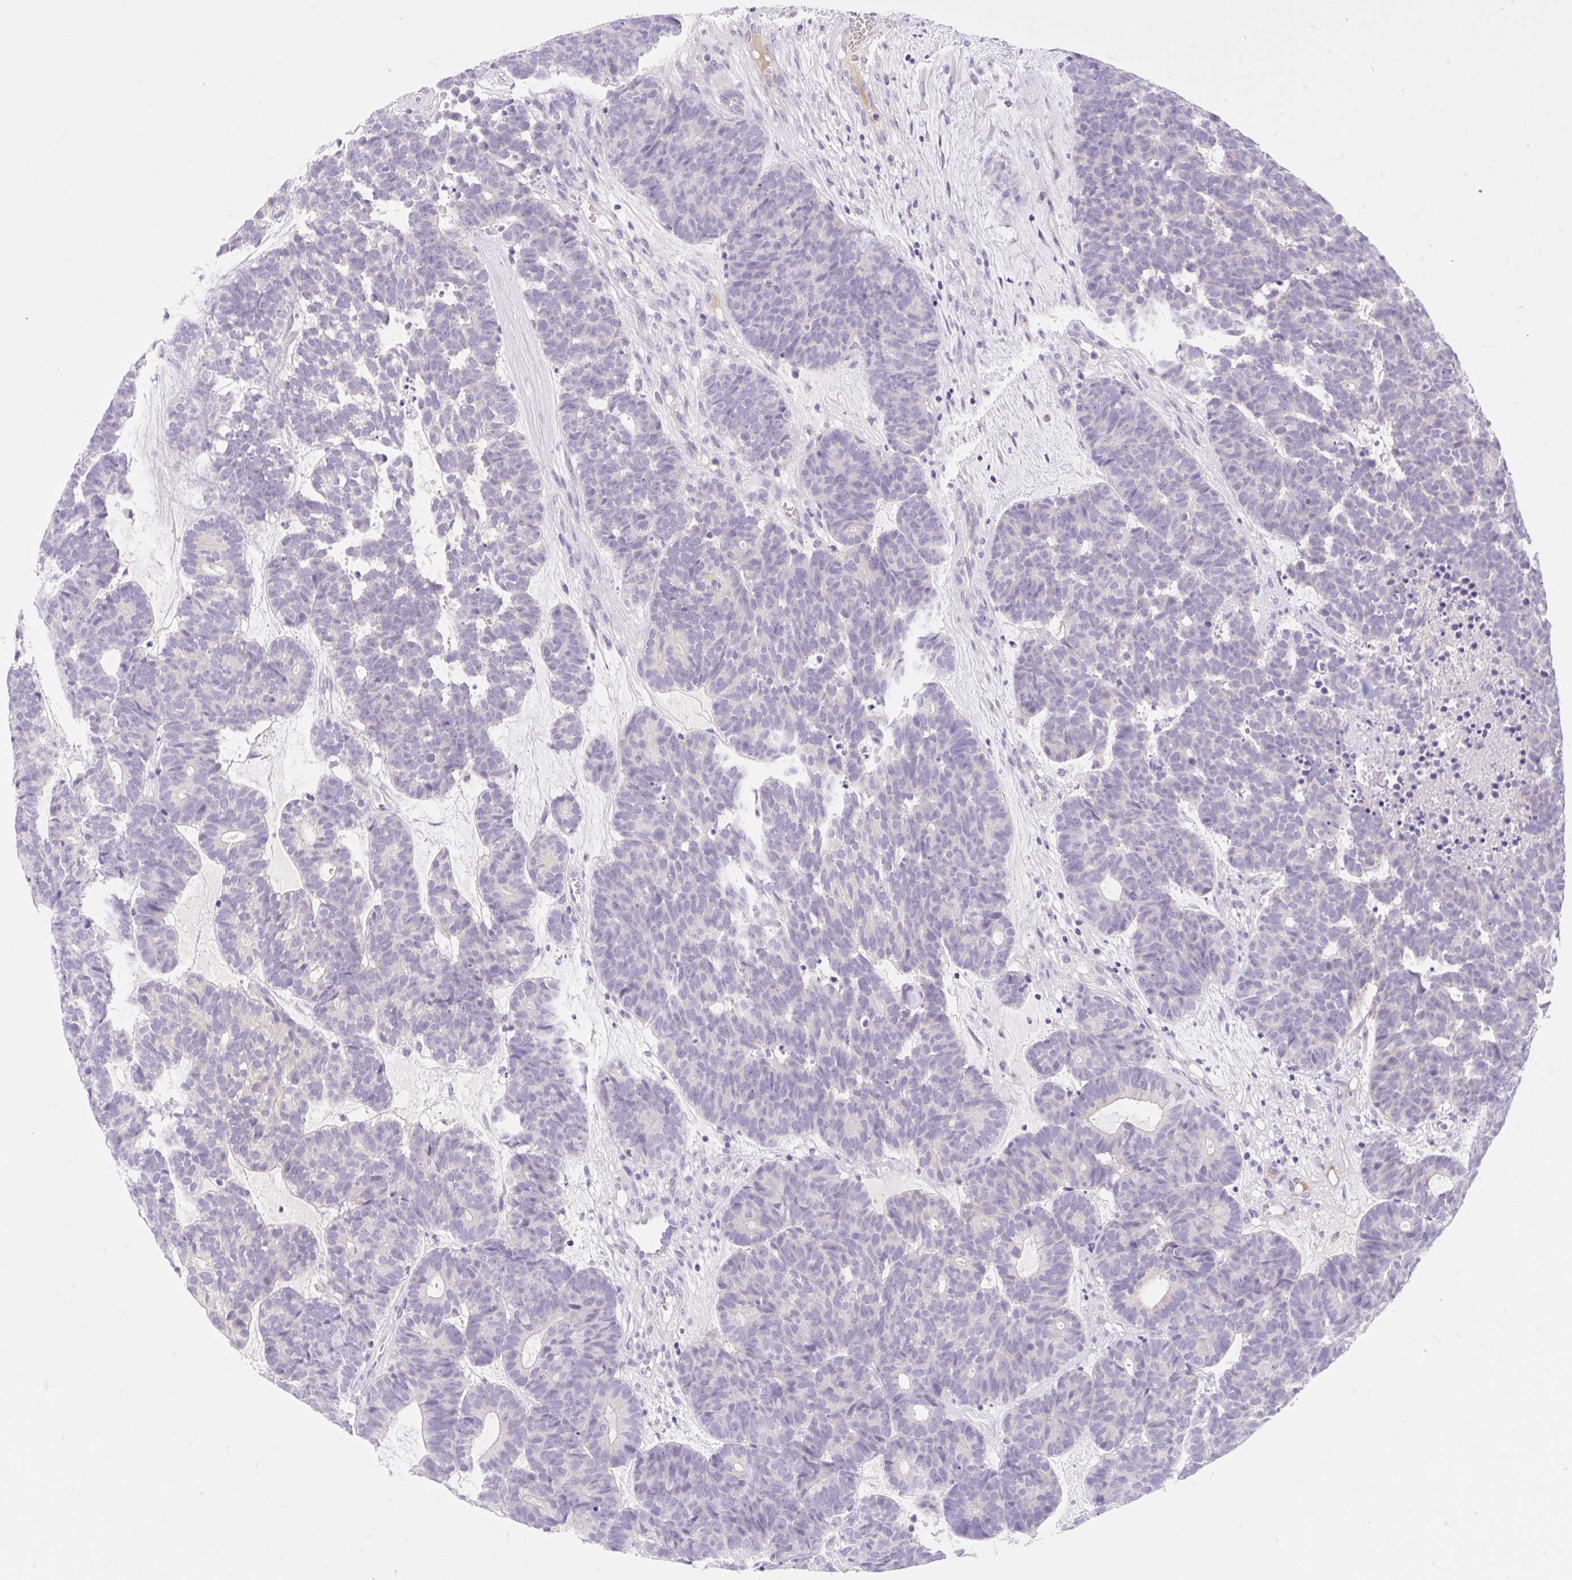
{"staining": {"intensity": "negative", "quantity": "none", "location": "none"}, "tissue": "head and neck cancer", "cell_type": "Tumor cells", "image_type": "cancer", "snomed": [{"axis": "morphology", "description": "Adenocarcinoma, NOS"}, {"axis": "topography", "description": "Head-Neck"}], "caption": "DAB (3,3'-diaminobenzidine) immunohistochemical staining of human head and neck adenocarcinoma shows no significant positivity in tumor cells. (DAB (3,3'-diaminobenzidine) immunohistochemistry, high magnification).", "gene": "SLC28A1", "patient": {"sex": "female", "age": 81}}